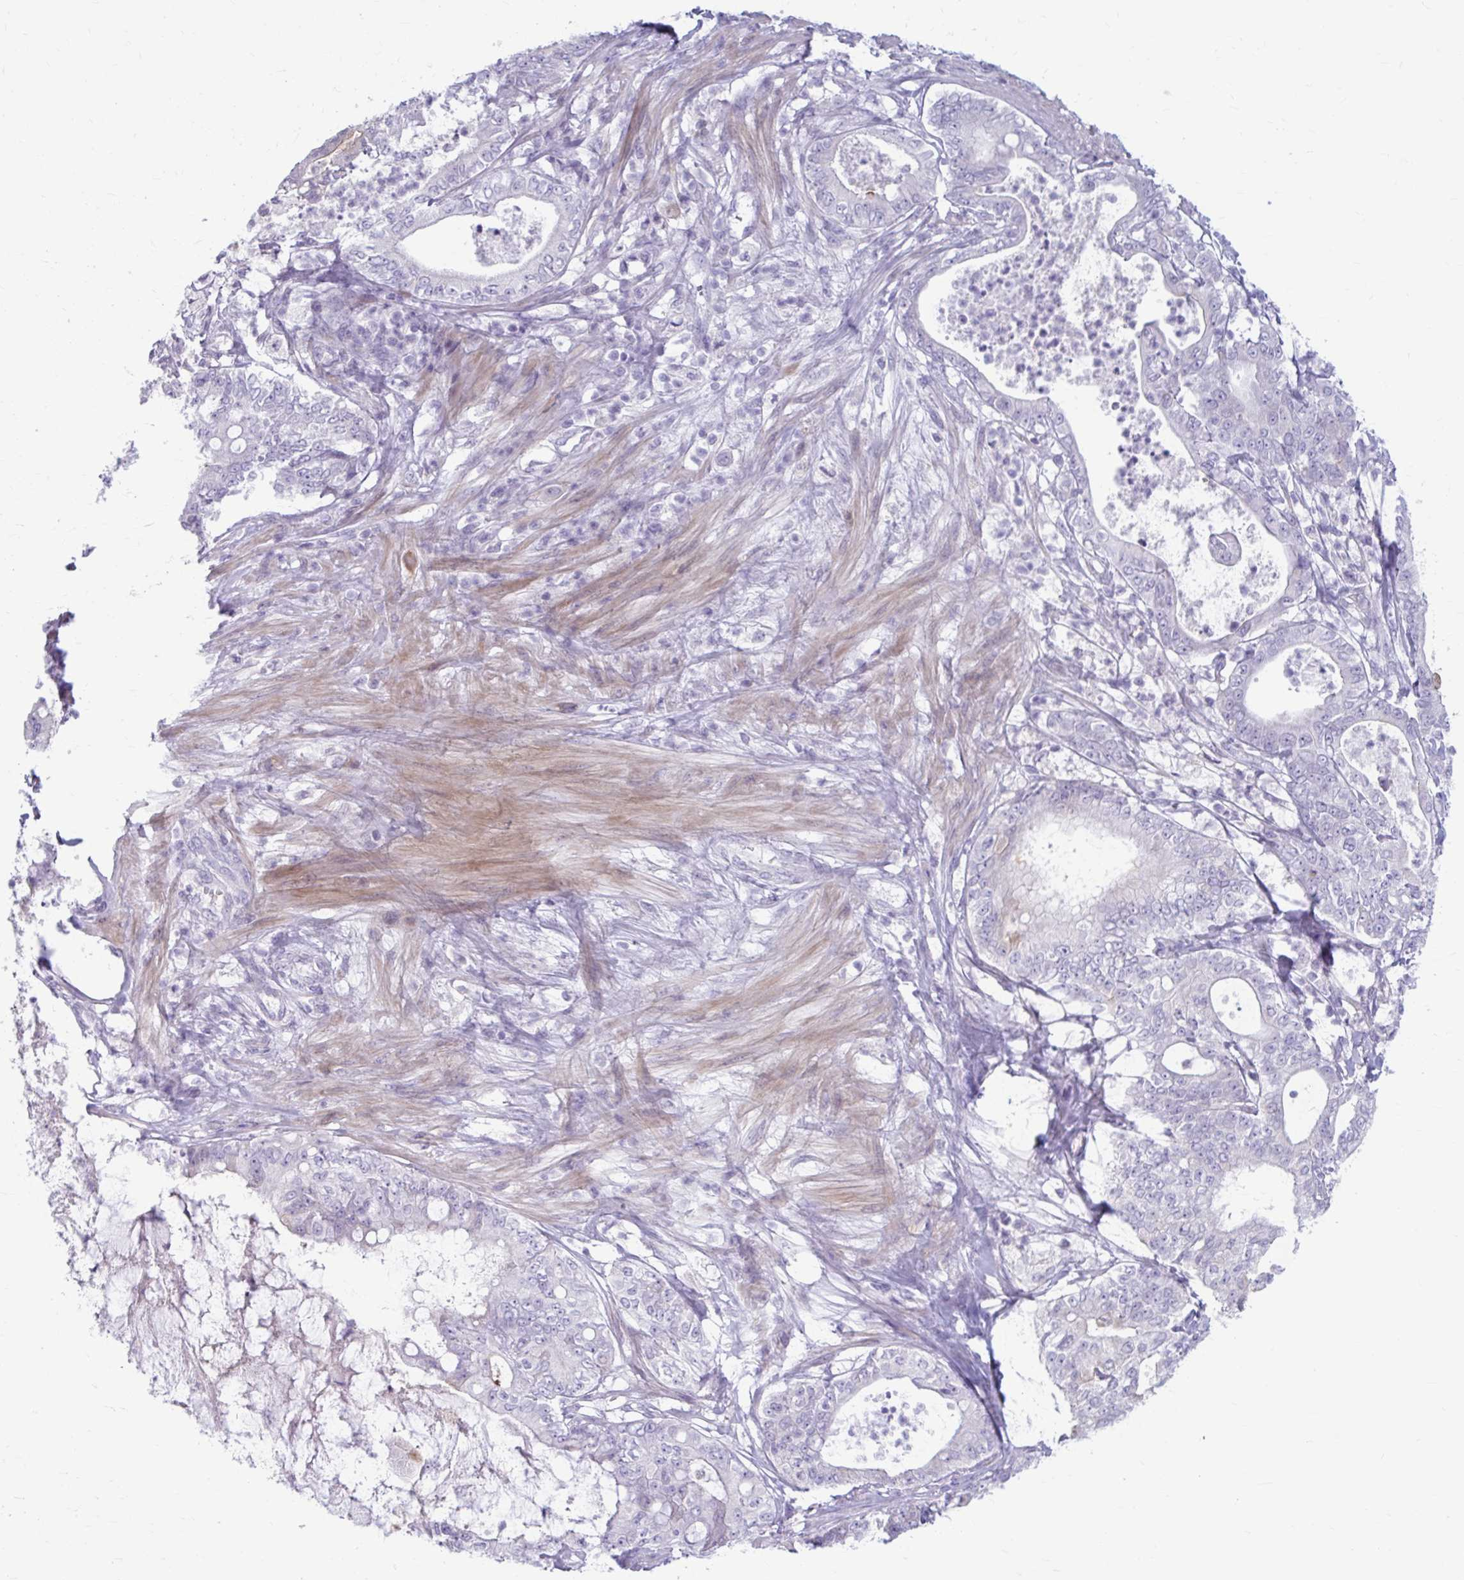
{"staining": {"intensity": "negative", "quantity": "none", "location": "none"}, "tissue": "pancreatic cancer", "cell_type": "Tumor cells", "image_type": "cancer", "snomed": [{"axis": "morphology", "description": "Adenocarcinoma, NOS"}, {"axis": "topography", "description": "Pancreas"}], "caption": "Immunohistochemical staining of human adenocarcinoma (pancreatic) displays no significant positivity in tumor cells. (Stains: DAB IHC with hematoxylin counter stain, Microscopy: brightfield microscopy at high magnification).", "gene": "MSMO1", "patient": {"sex": "male", "age": 71}}